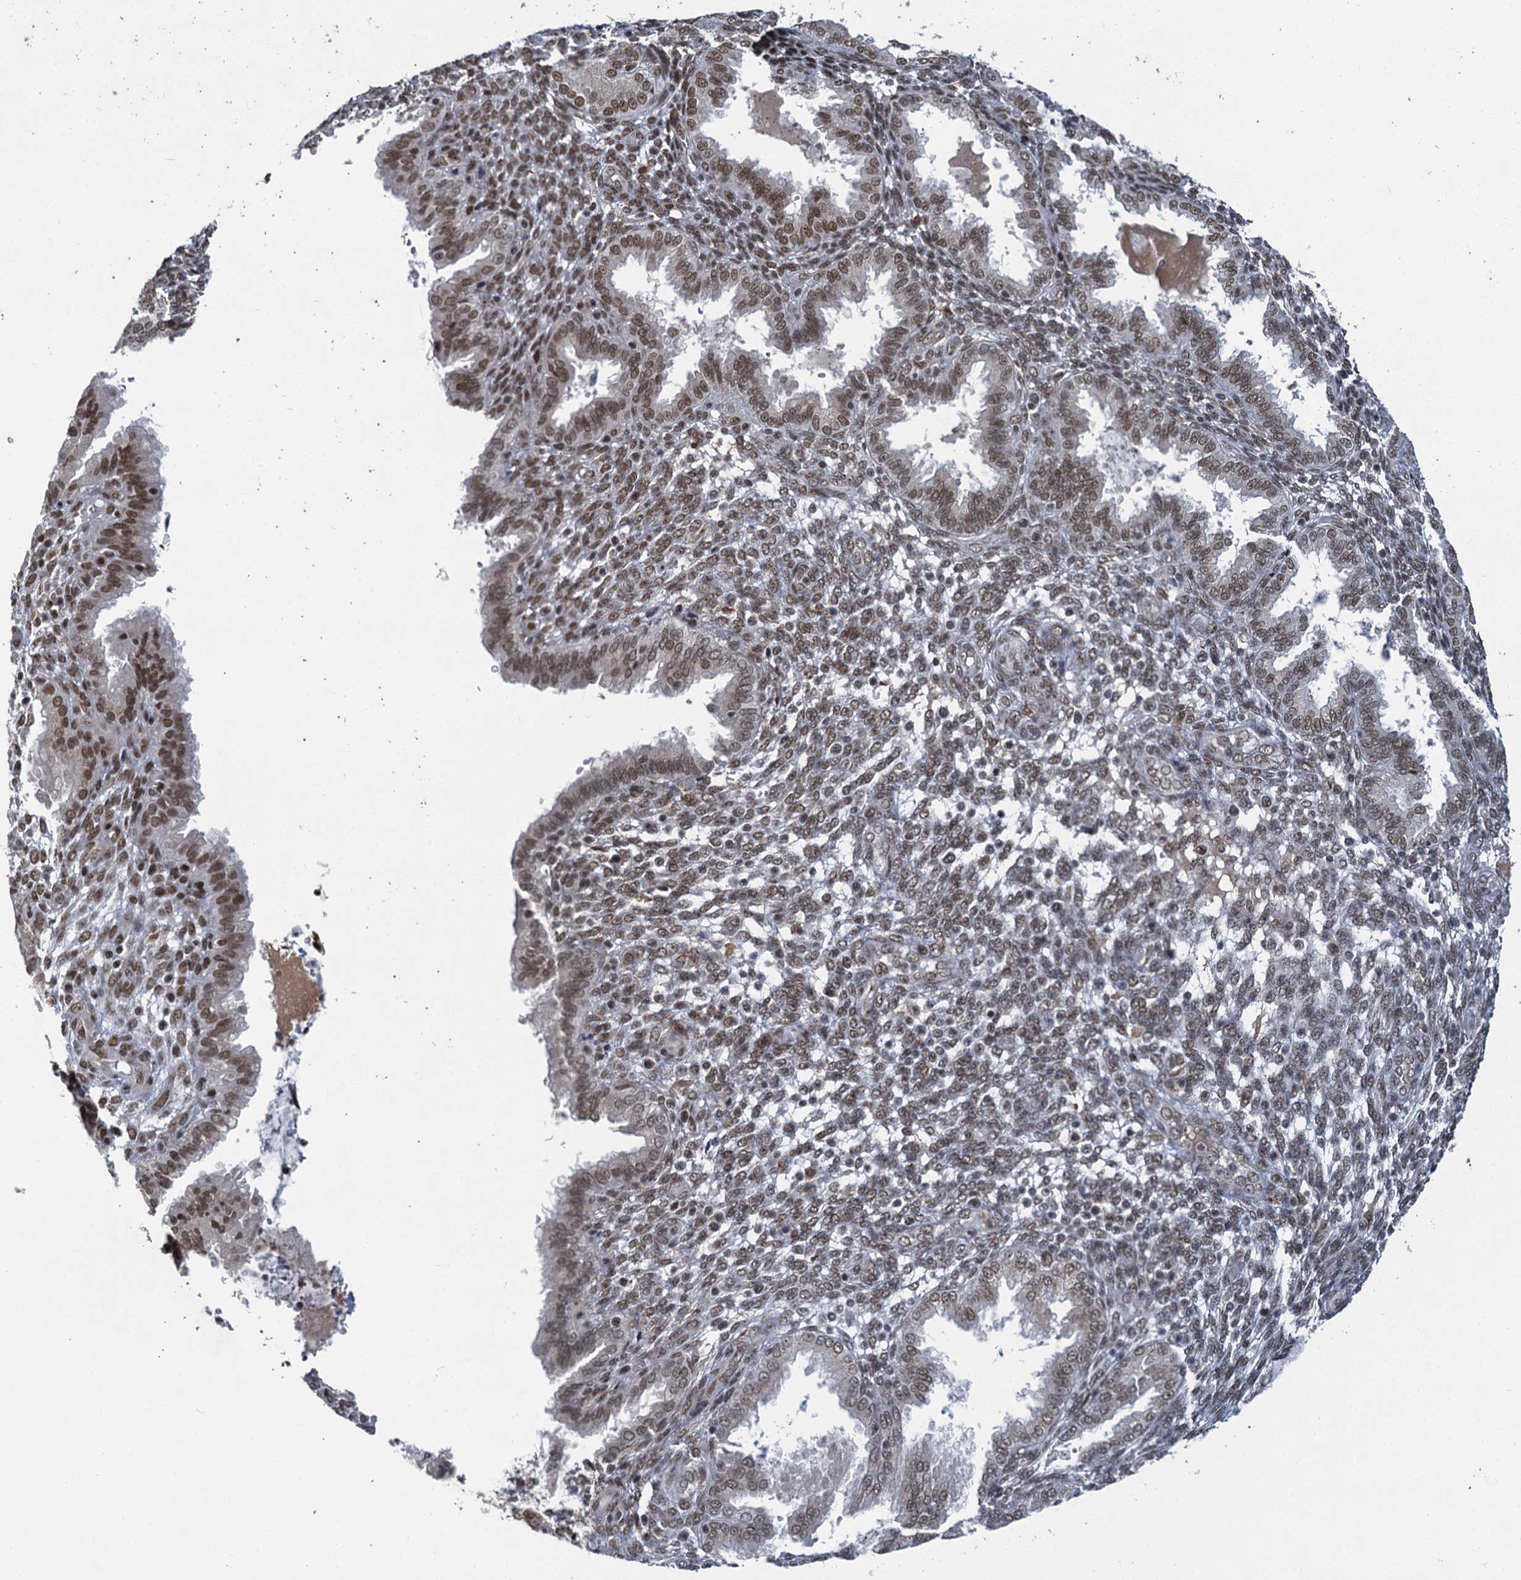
{"staining": {"intensity": "weak", "quantity": "25%-75%", "location": "nuclear"}, "tissue": "endometrium", "cell_type": "Cells in endometrial stroma", "image_type": "normal", "snomed": [{"axis": "morphology", "description": "Normal tissue, NOS"}, {"axis": "topography", "description": "Endometrium"}], "caption": "A brown stain labels weak nuclear expression of a protein in cells in endometrial stroma of benign human endometrium. Using DAB (brown) and hematoxylin (blue) stains, captured at high magnification using brightfield microscopy.", "gene": "PPHLN1", "patient": {"sex": "female", "age": 33}}